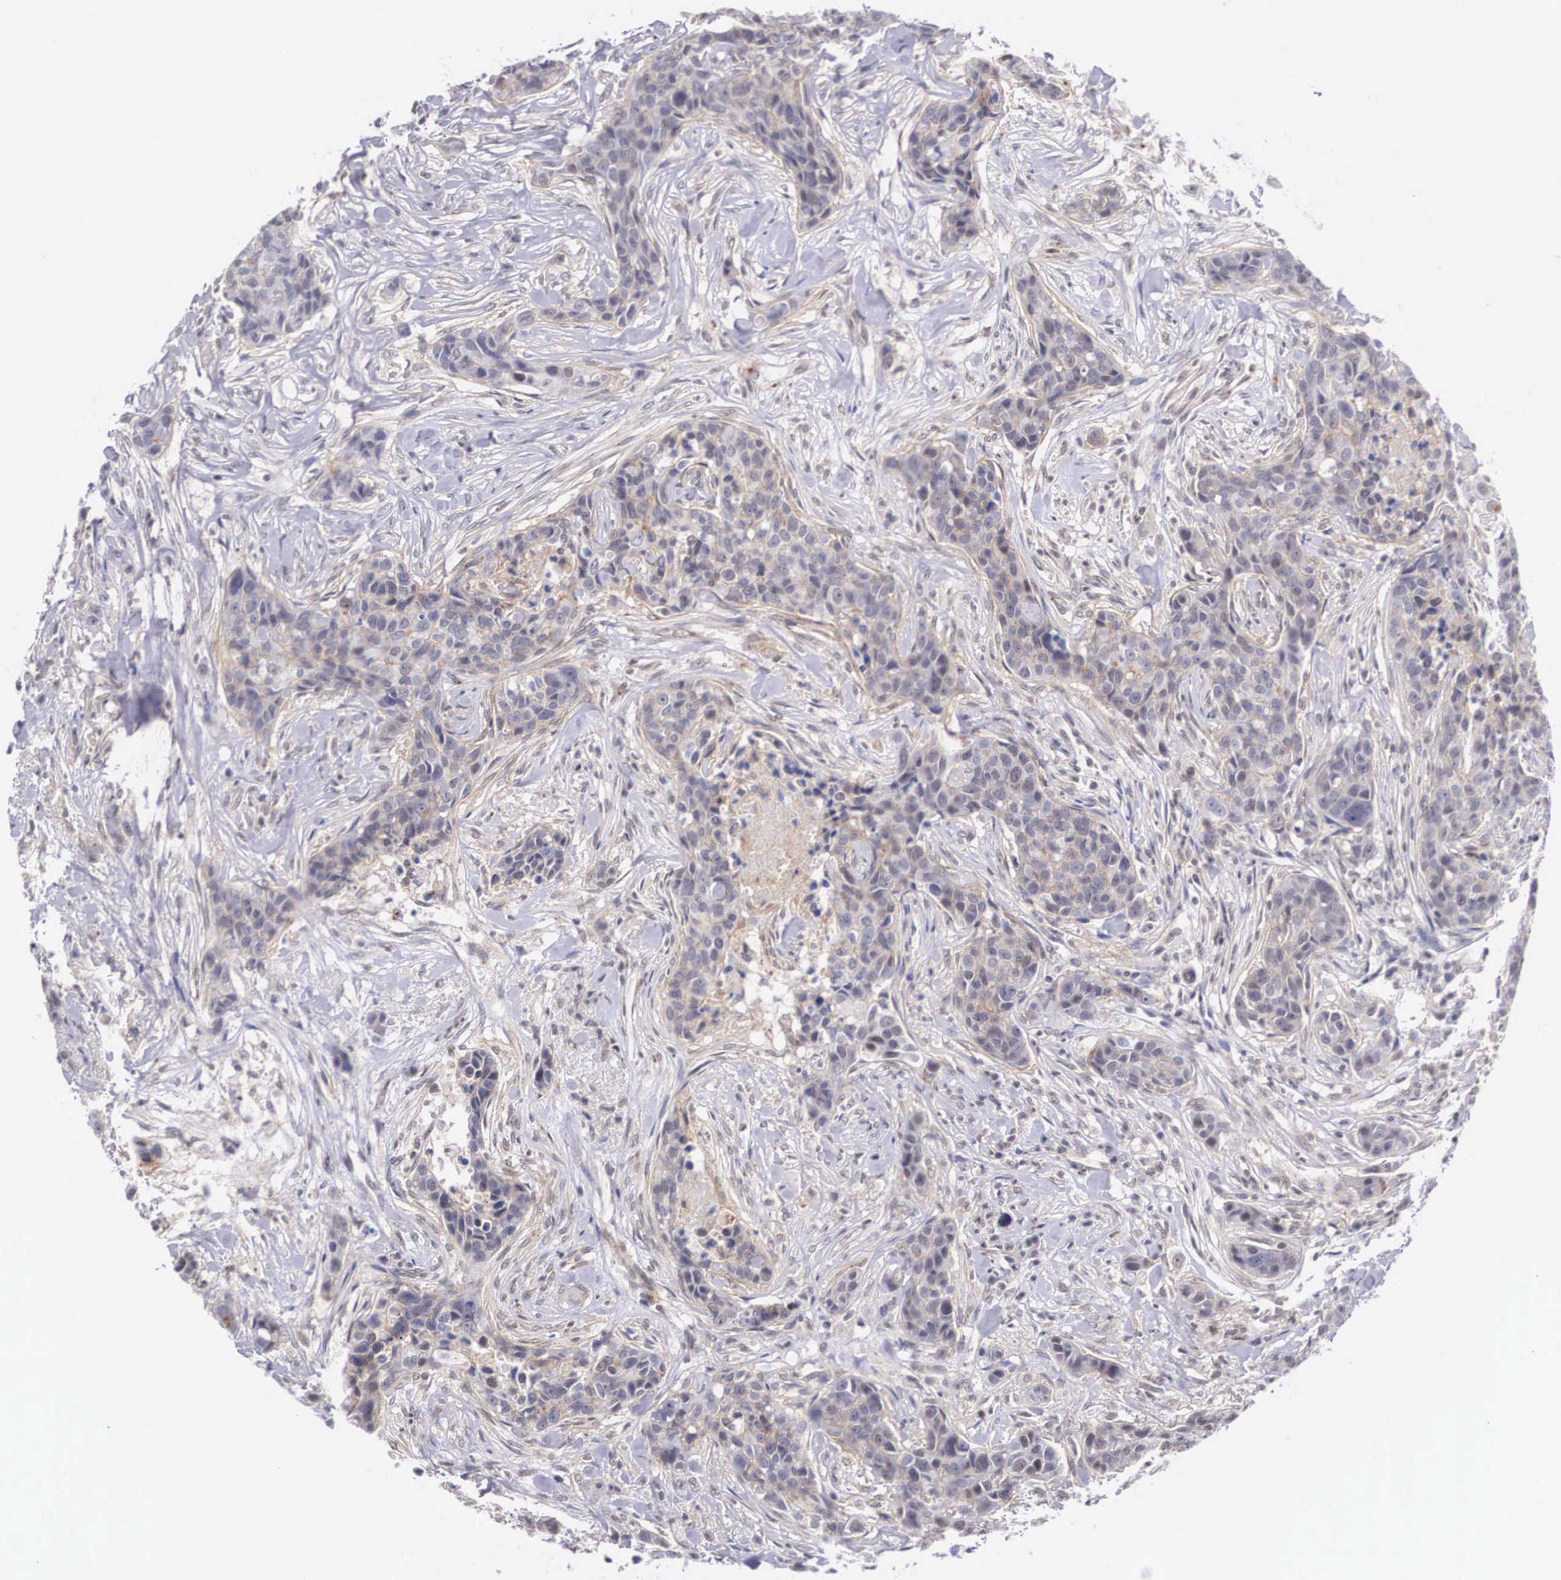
{"staining": {"intensity": "weak", "quantity": "<25%", "location": "cytoplasmic/membranous"}, "tissue": "breast cancer", "cell_type": "Tumor cells", "image_type": "cancer", "snomed": [{"axis": "morphology", "description": "Duct carcinoma"}, {"axis": "topography", "description": "Breast"}], "caption": "DAB (3,3'-diaminobenzidine) immunohistochemical staining of breast cancer (intraductal carcinoma) demonstrates no significant positivity in tumor cells. (DAB immunohistochemistry (IHC), high magnification).", "gene": "NR4A2", "patient": {"sex": "female", "age": 91}}